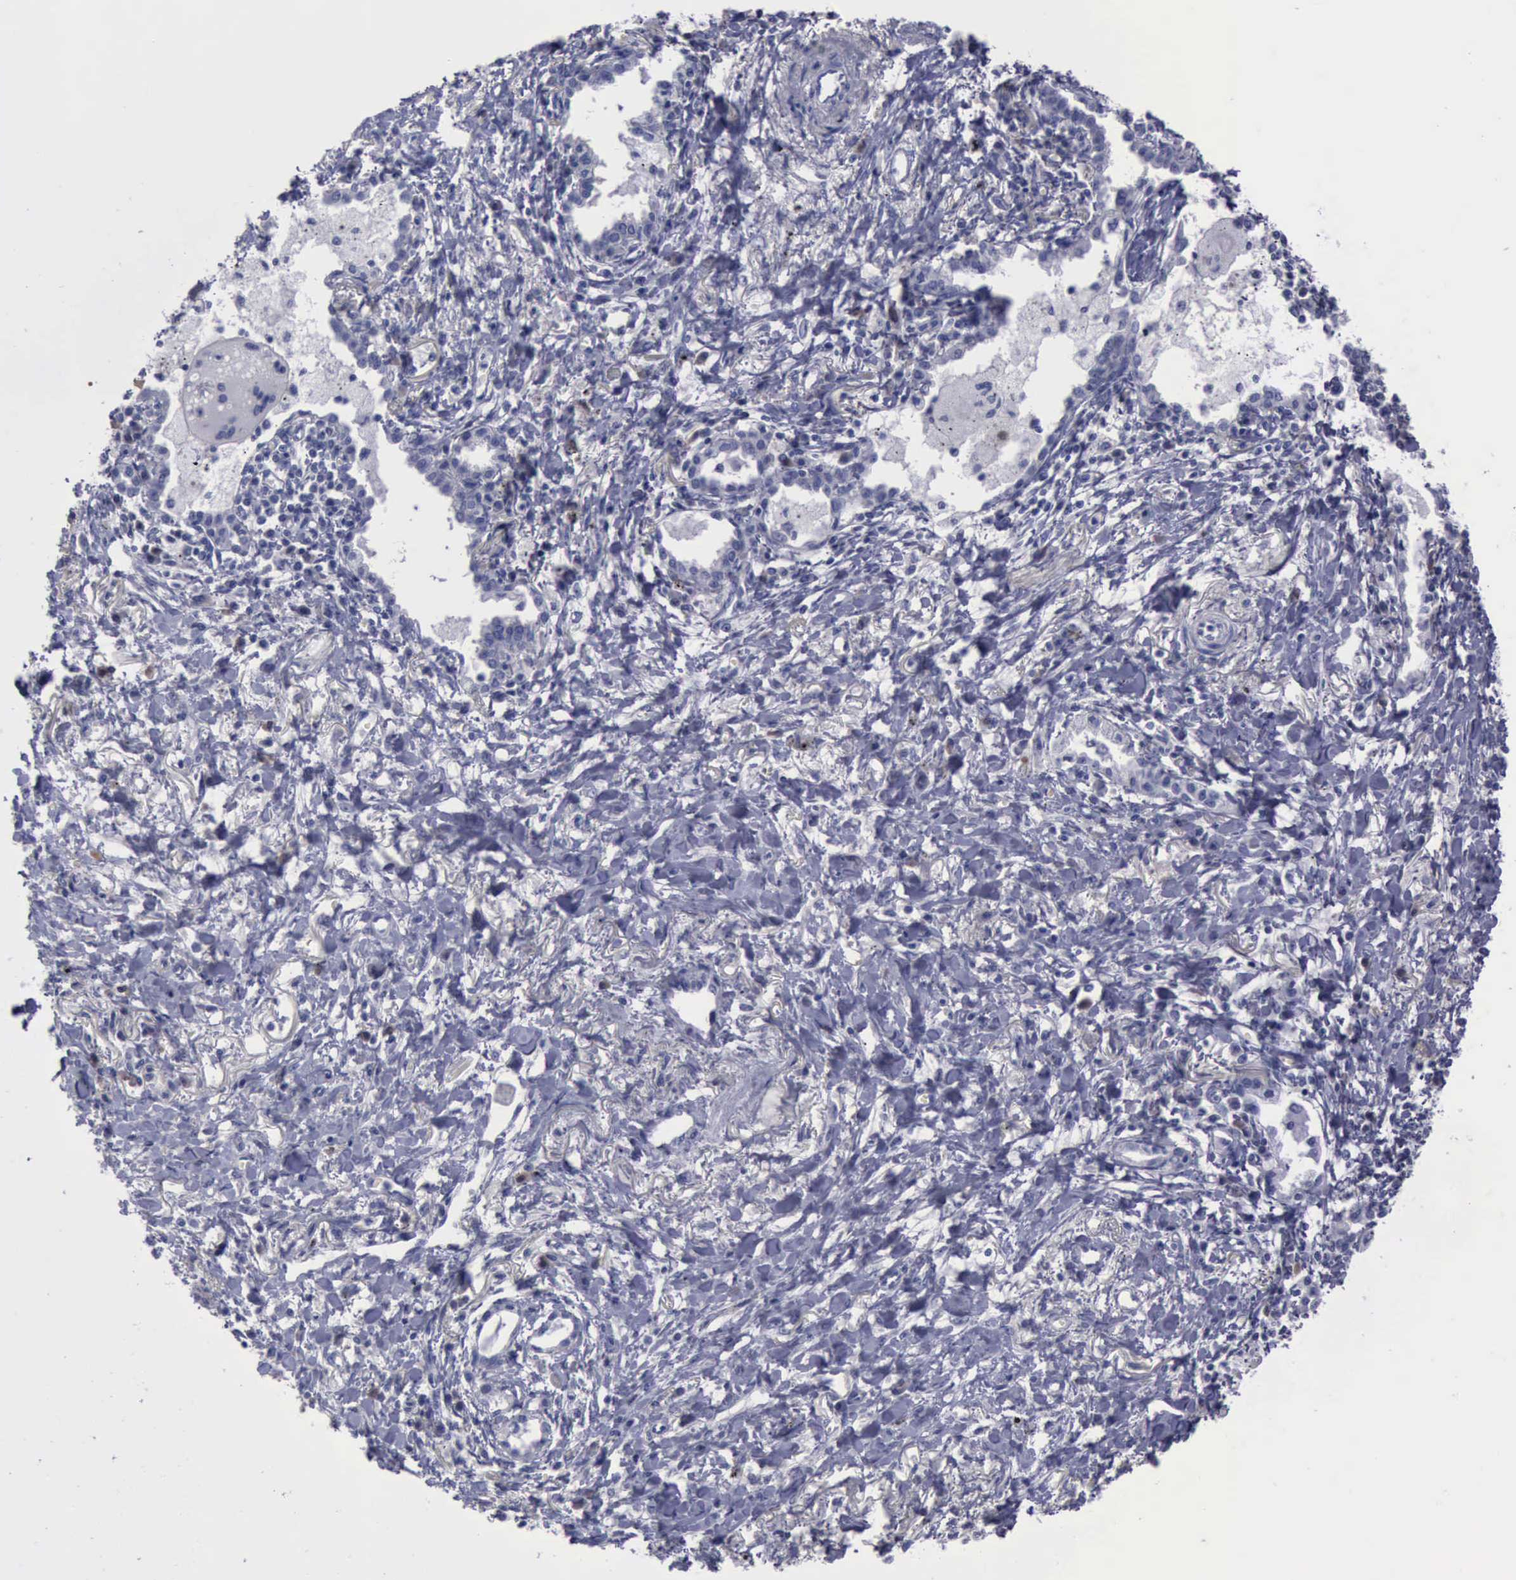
{"staining": {"intensity": "negative", "quantity": "none", "location": "none"}, "tissue": "lung cancer", "cell_type": "Tumor cells", "image_type": "cancer", "snomed": [{"axis": "morphology", "description": "Adenocarcinoma, NOS"}, {"axis": "topography", "description": "Lung"}], "caption": "Adenocarcinoma (lung) stained for a protein using immunohistochemistry (IHC) shows no staining tumor cells.", "gene": "CEP128", "patient": {"sex": "male", "age": 60}}